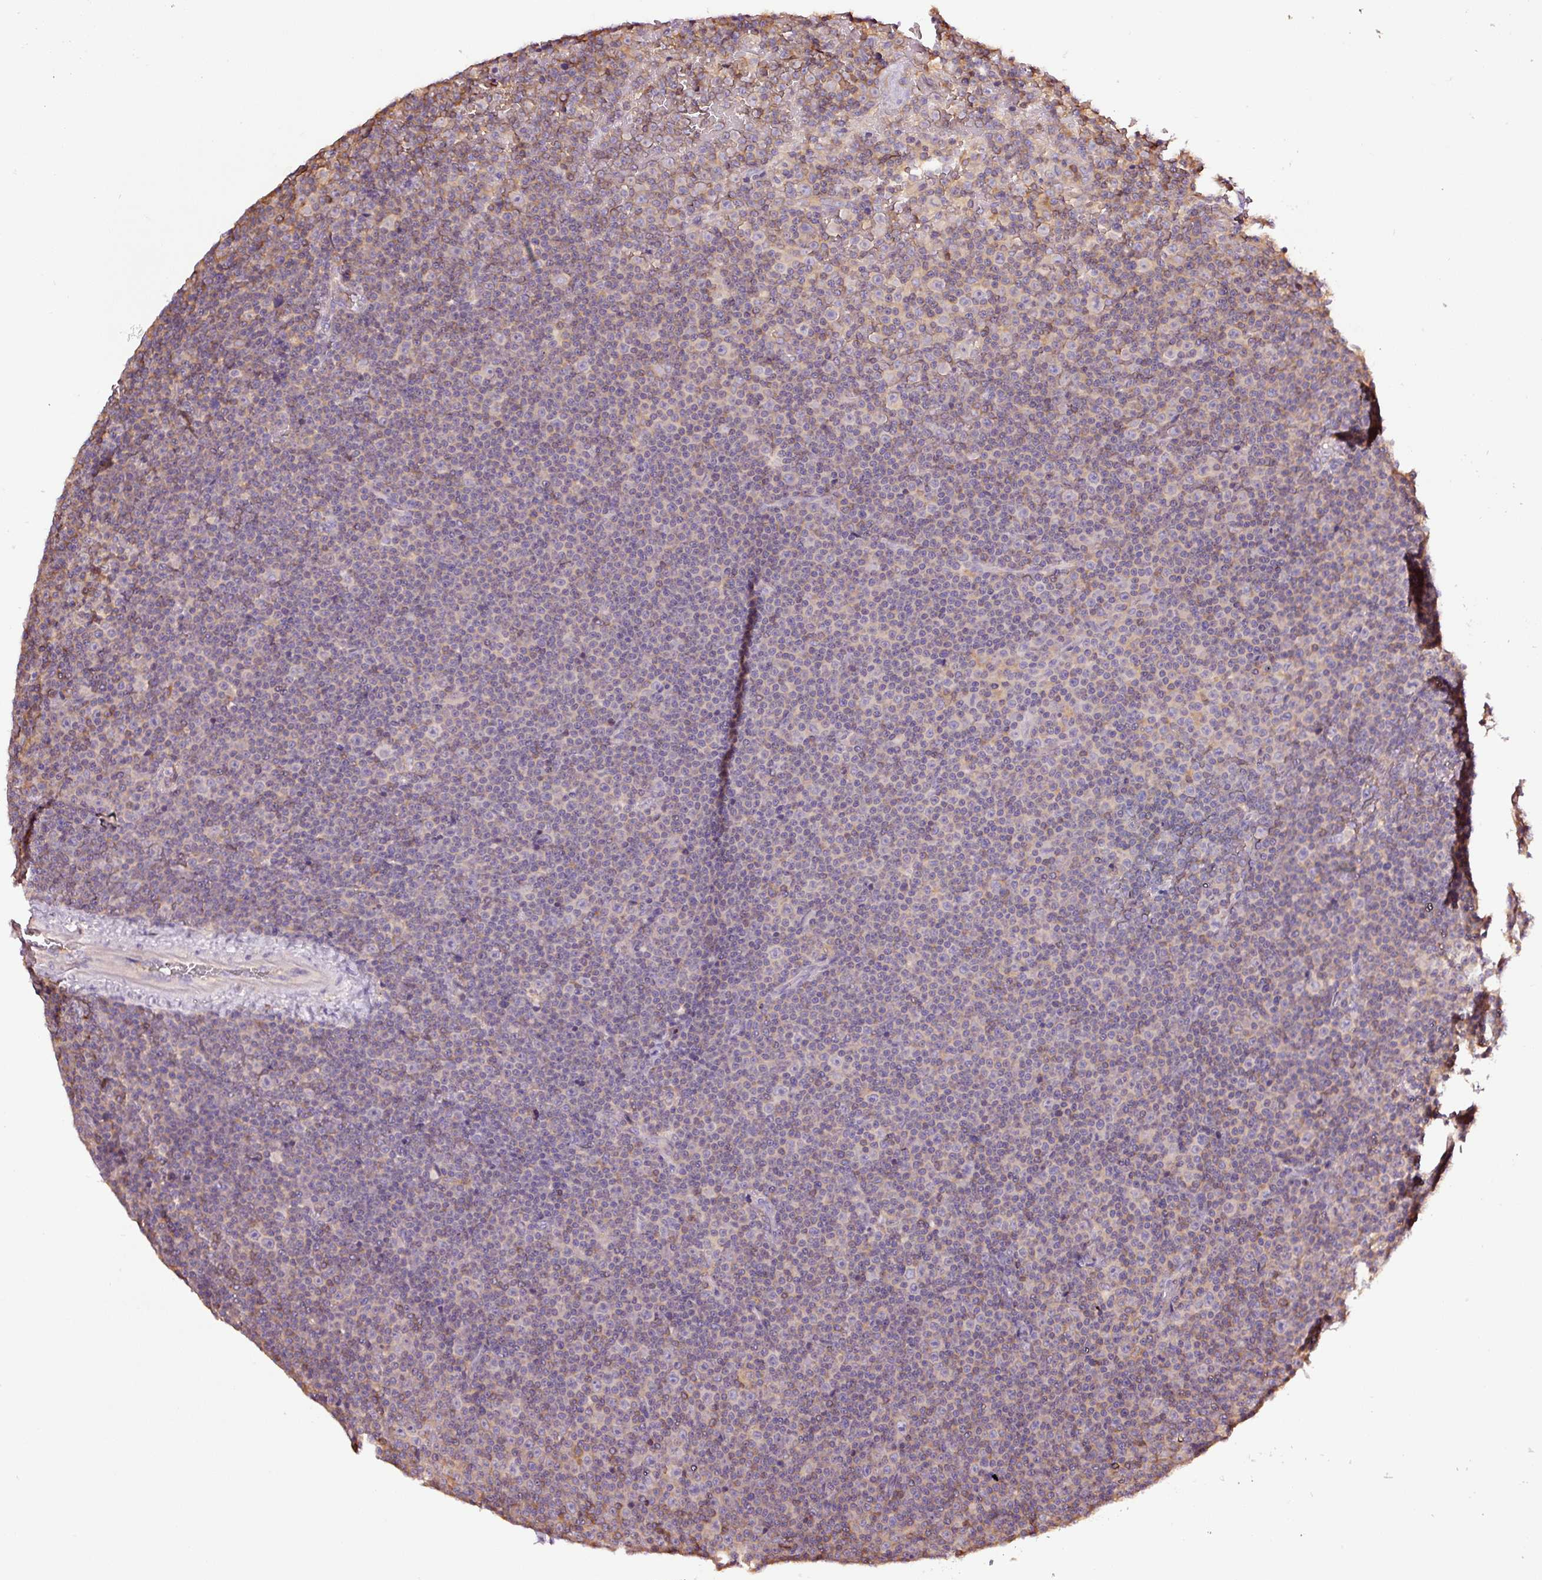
{"staining": {"intensity": "negative", "quantity": "none", "location": "none"}, "tissue": "lymphoma", "cell_type": "Tumor cells", "image_type": "cancer", "snomed": [{"axis": "morphology", "description": "Malignant lymphoma, non-Hodgkin's type, Low grade"}, {"axis": "topography", "description": "Lymph node"}], "caption": "Immunohistochemistry histopathology image of human malignant lymphoma, non-Hodgkin's type (low-grade) stained for a protein (brown), which shows no staining in tumor cells.", "gene": "METAP1", "patient": {"sex": "female", "age": 67}}